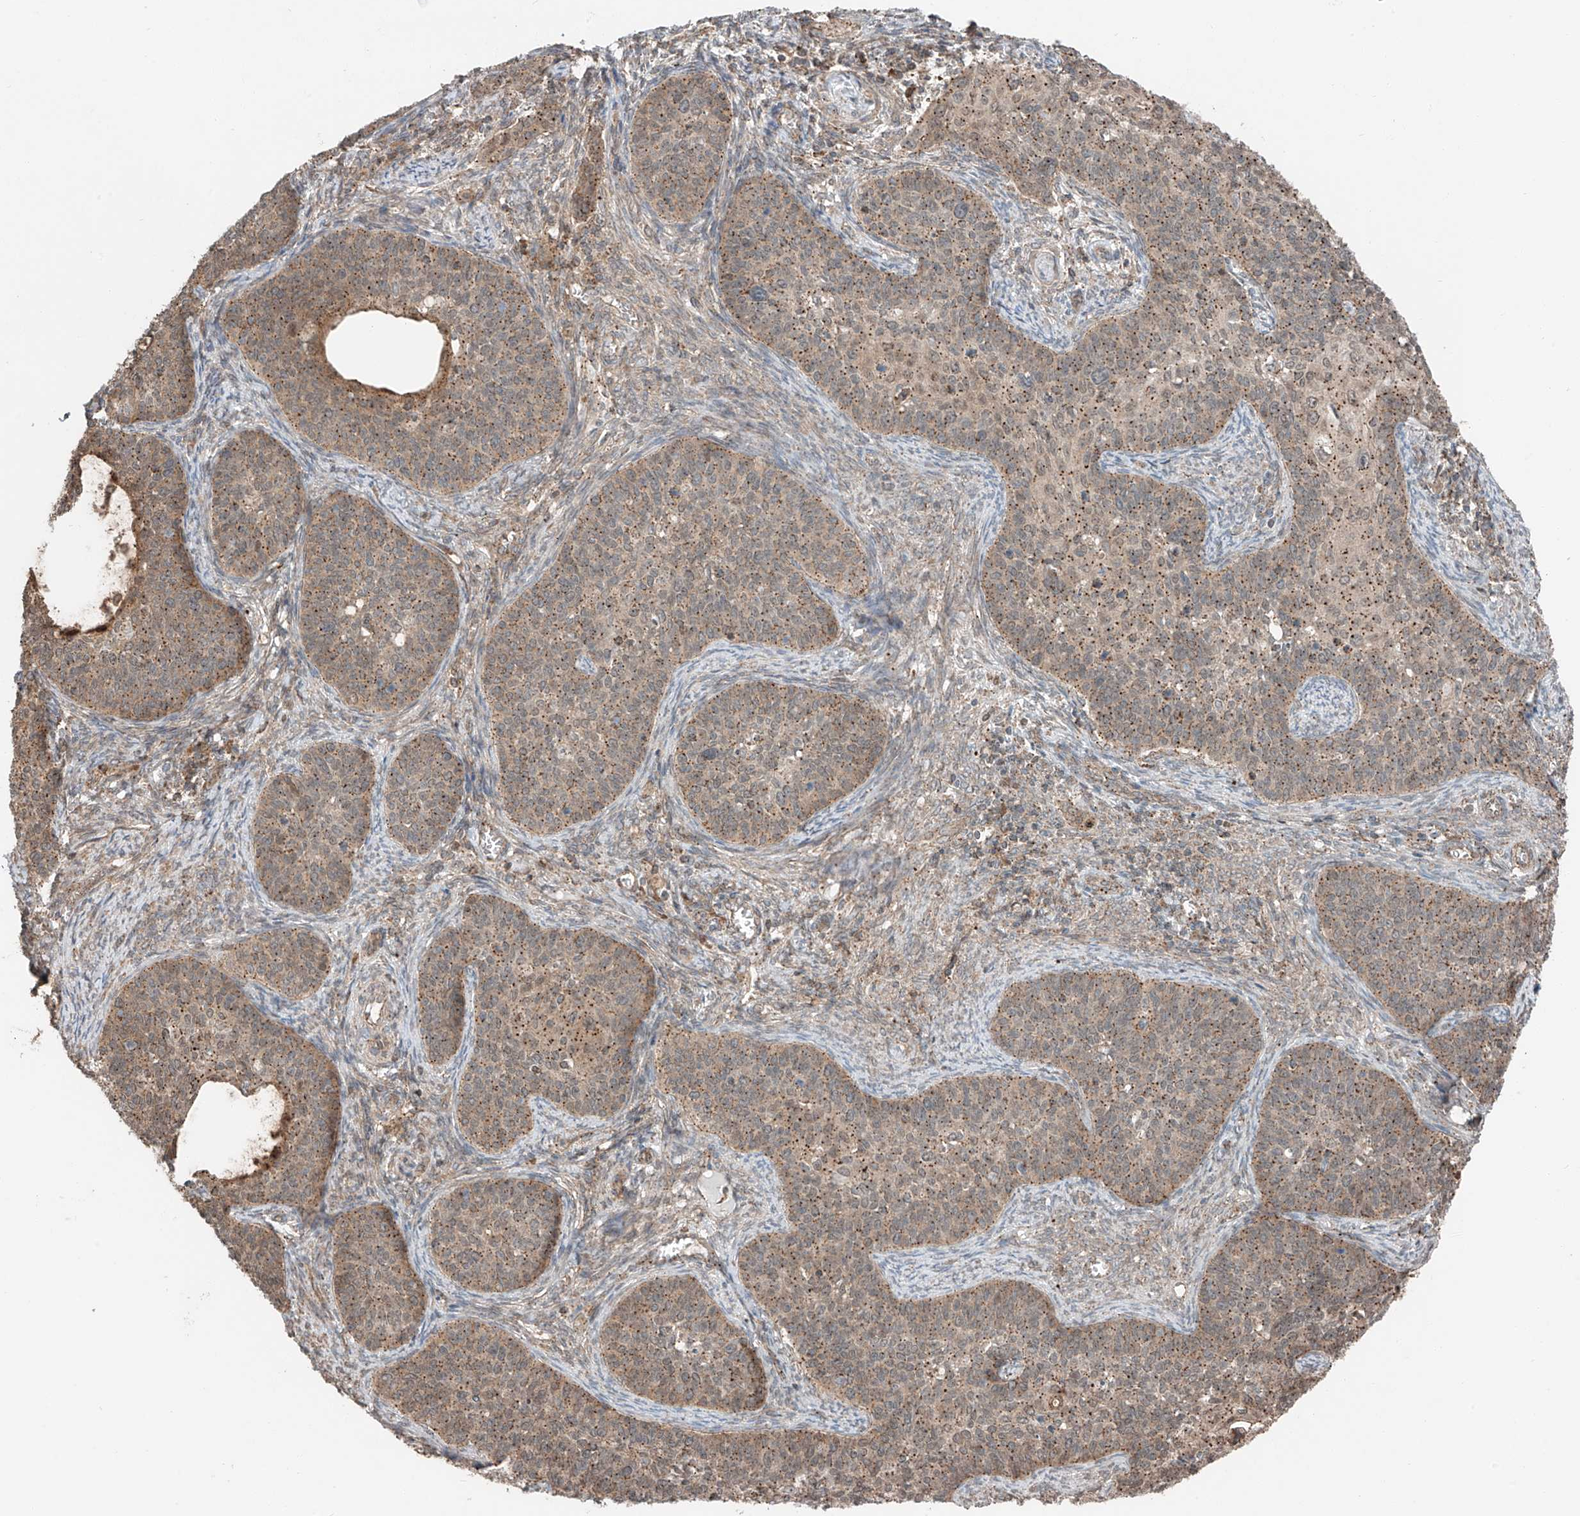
{"staining": {"intensity": "moderate", "quantity": ">75%", "location": "cytoplasmic/membranous"}, "tissue": "cervical cancer", "cell_type": "Tumor cells", "image_type": "cancer", "snomed": [{"axis": "morphology", "description": "Squamous cell carcinoma, NOS"}, {"axis": "topography", "description": "Cervix"}], "caption": "Approximately >75% of tumor cells in human cervical cancer display moderate cytoplasmic/membranous protein expression as visualized by brown immunohistochemical staining.", "gene": "CEP162", "patient": {"sex": "female", "age": 33}}